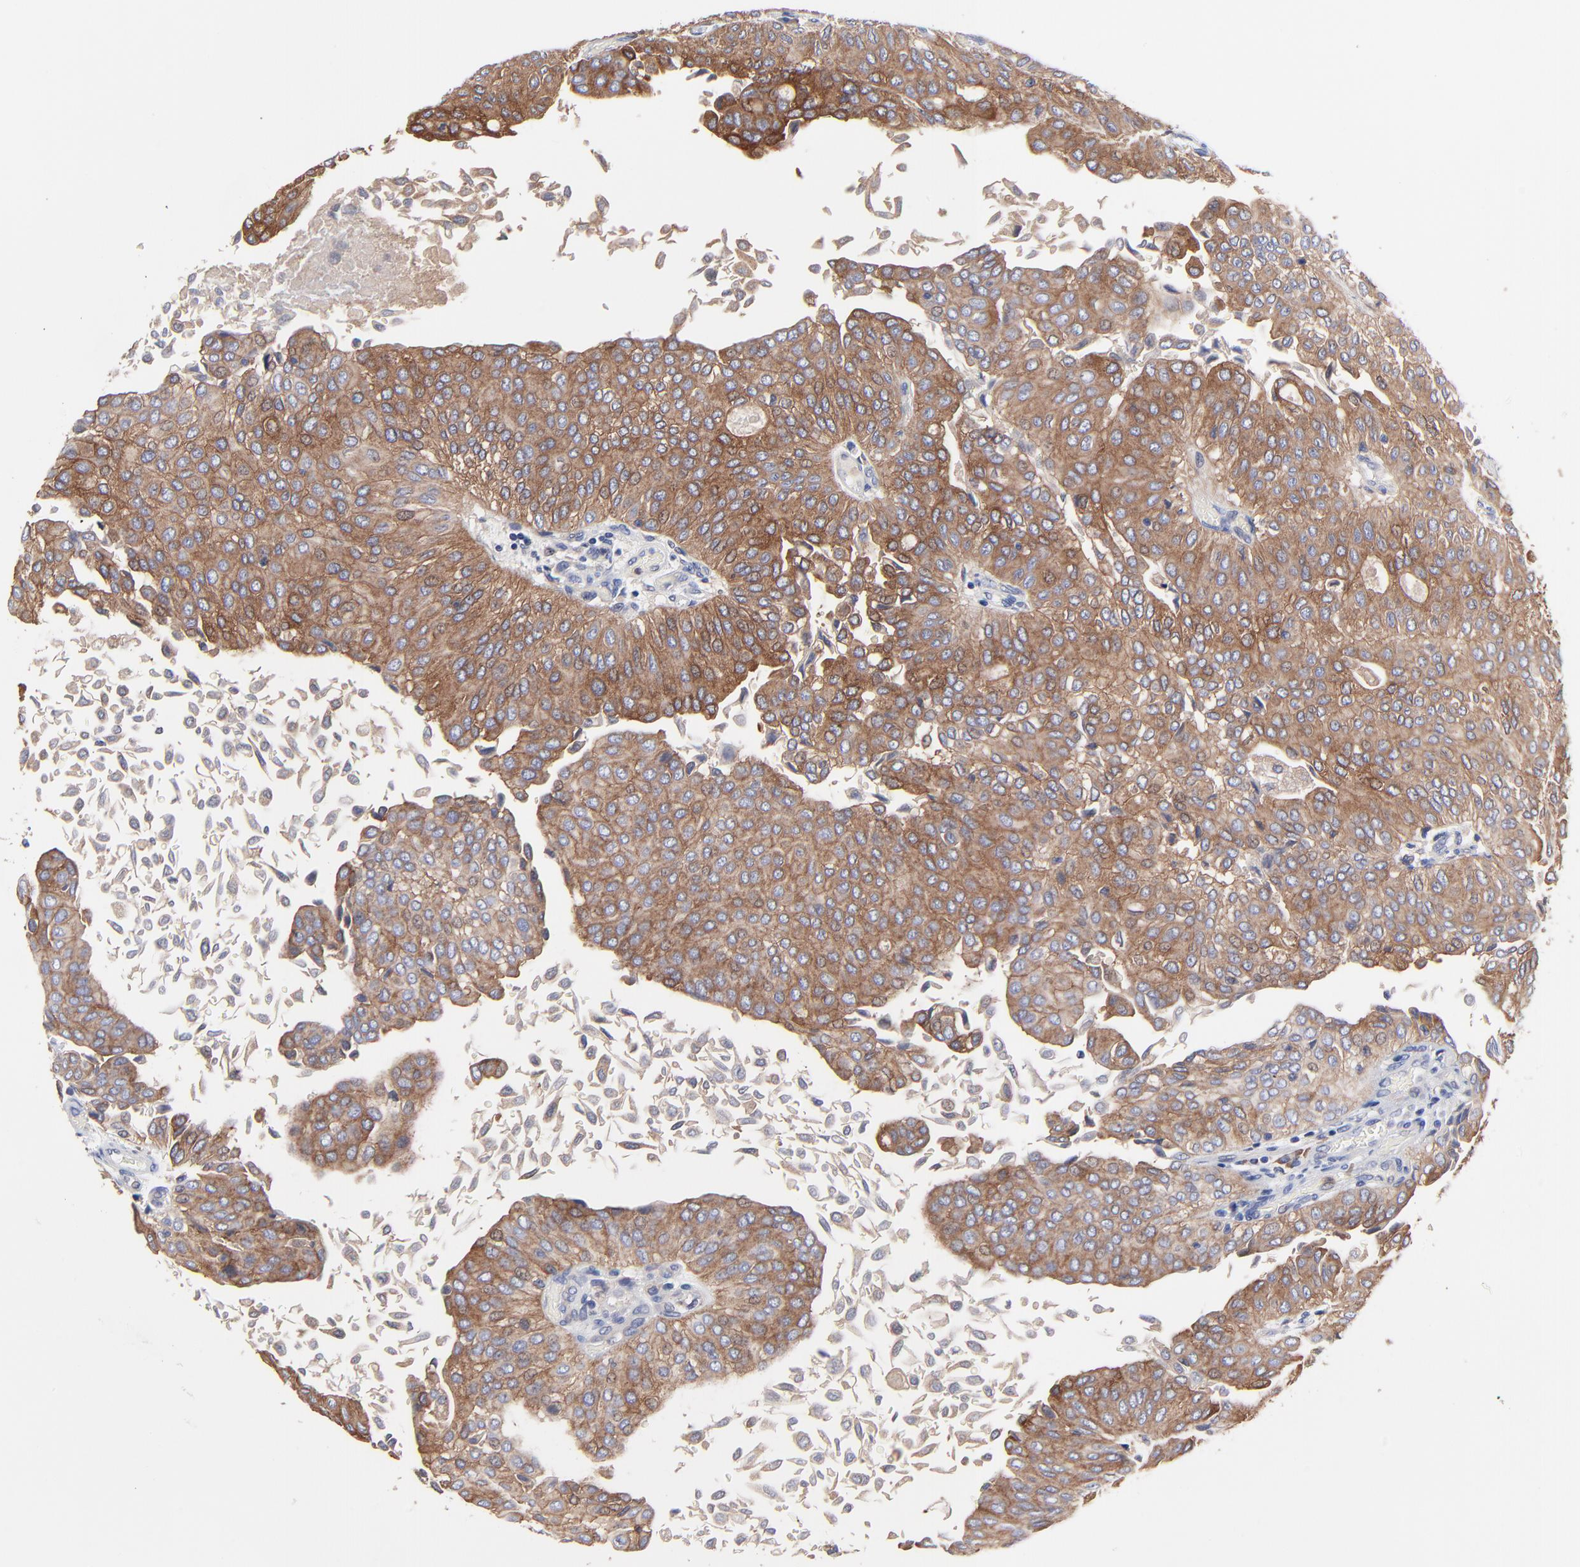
{"staining": {"intensity": "strong", "quantity": ">75%", "location": "cytoplasmic/membranous"}, "tissue": "urothelial cancer", "cell_type": "Tumor cells", "image_type": "cancer", "snomed": [{"axis": "morphology", "description": "Urothelial carcinoma, Low grade"}, {"axis": "topography", "description": "Urinary bladder"}], "caption": "DAB (3,3'-diaminobenzidine) immunohistochemical staining of urothelial cancer reveals strong cytoplasmic/membranous protein staining in about >75% of tumor cells.", "gene": "PPFIBP2", "patient": {"sex": "male", "age": 64}}